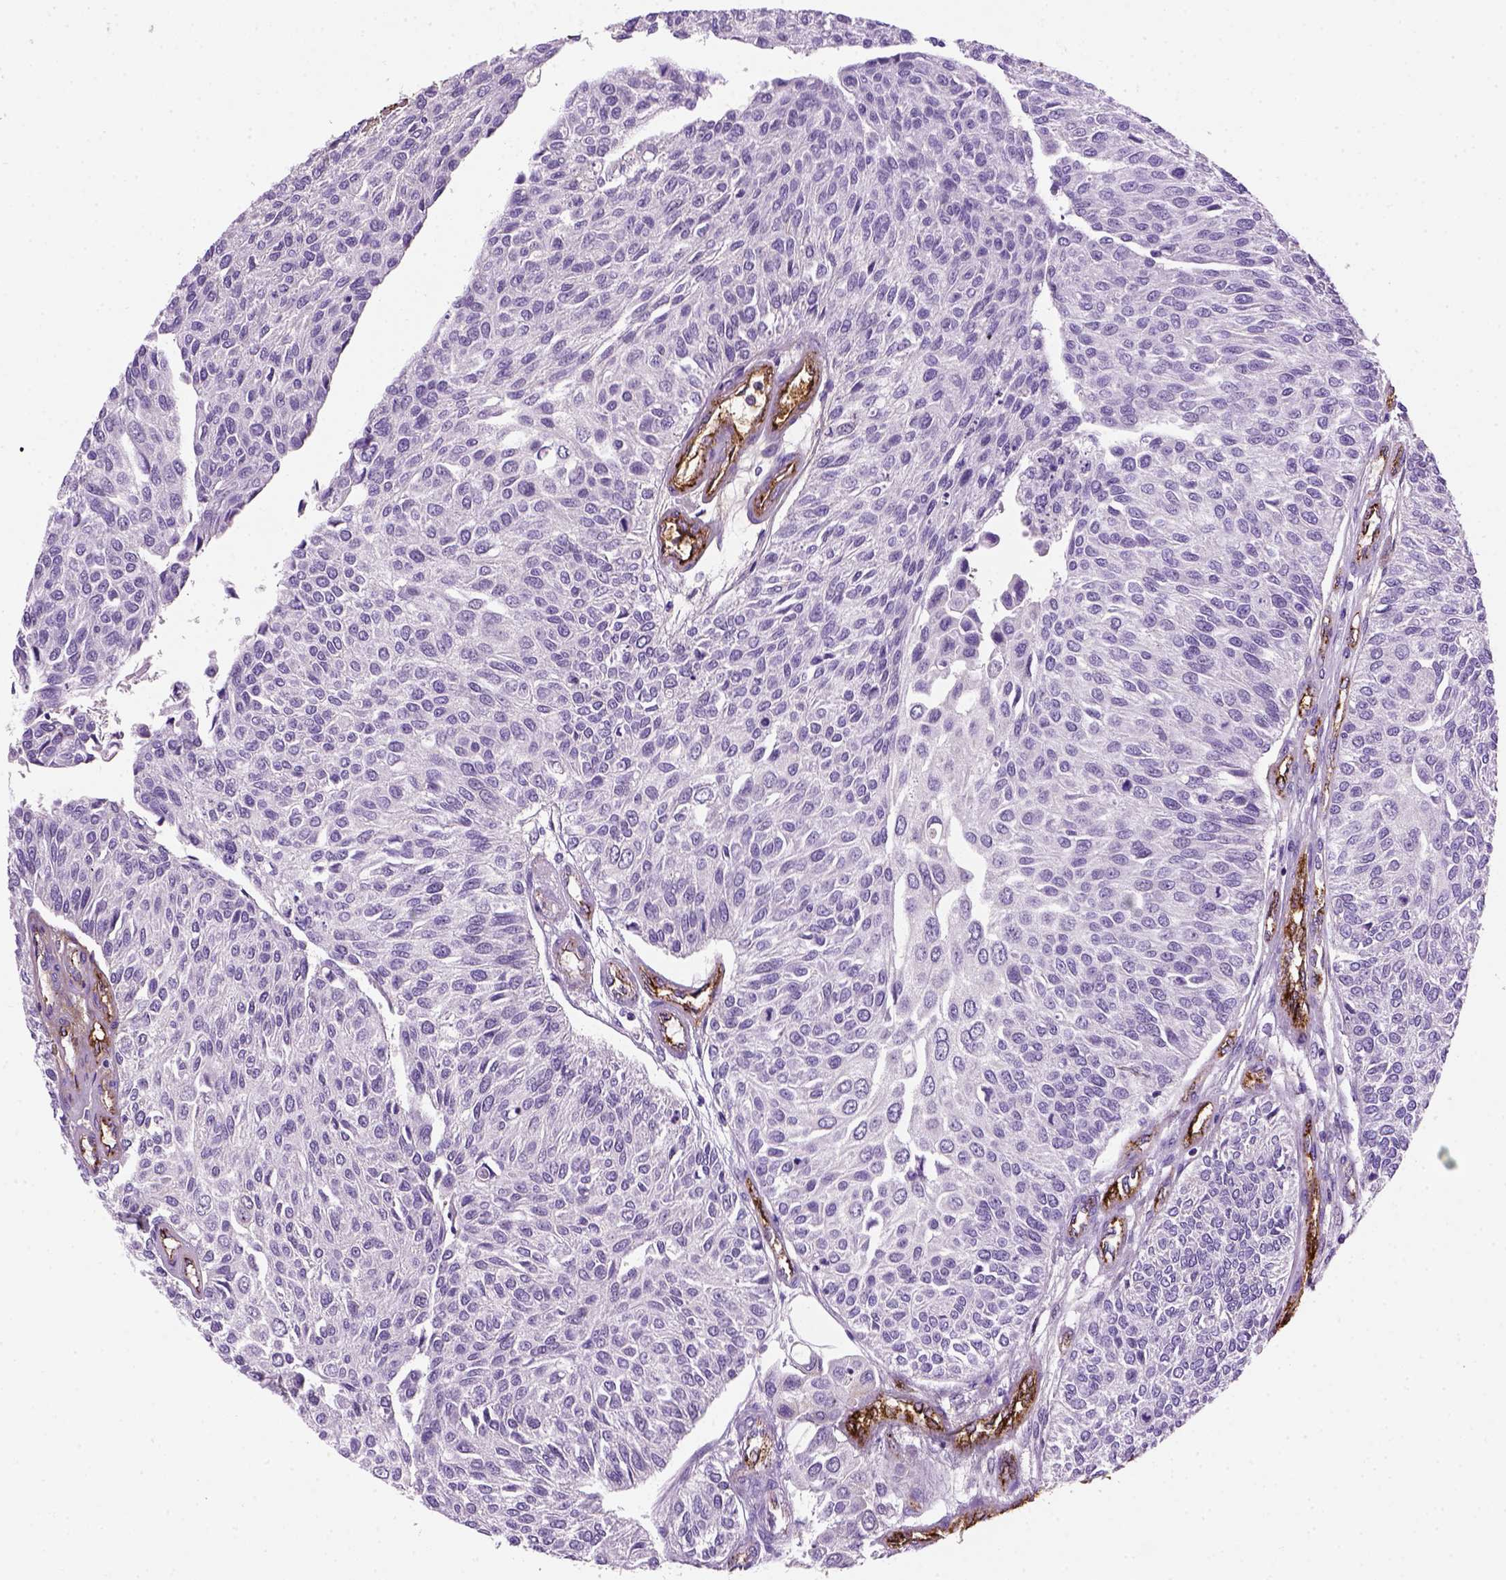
{"staining": {"intensity": "negative", "quantity": "none", "location": "none"}, "tissue": "urothelial cancer", "cell_type": "Tumor cells", "image_type": "cancer", "snomed": [{"axis": "morphology", "description": "Urothelial carcinoma, NOS"}, {"axis": "topography", "description": "Urinary bladder"}], "caption": "Protein analysis of urothelial cancer exhibits no significant expression in tumor cells. (Brightfield microscopy of DAB immunohistochemistry at high magnification).", "gene": "VWF", "patient": {"sex": "male", "age": 55}}